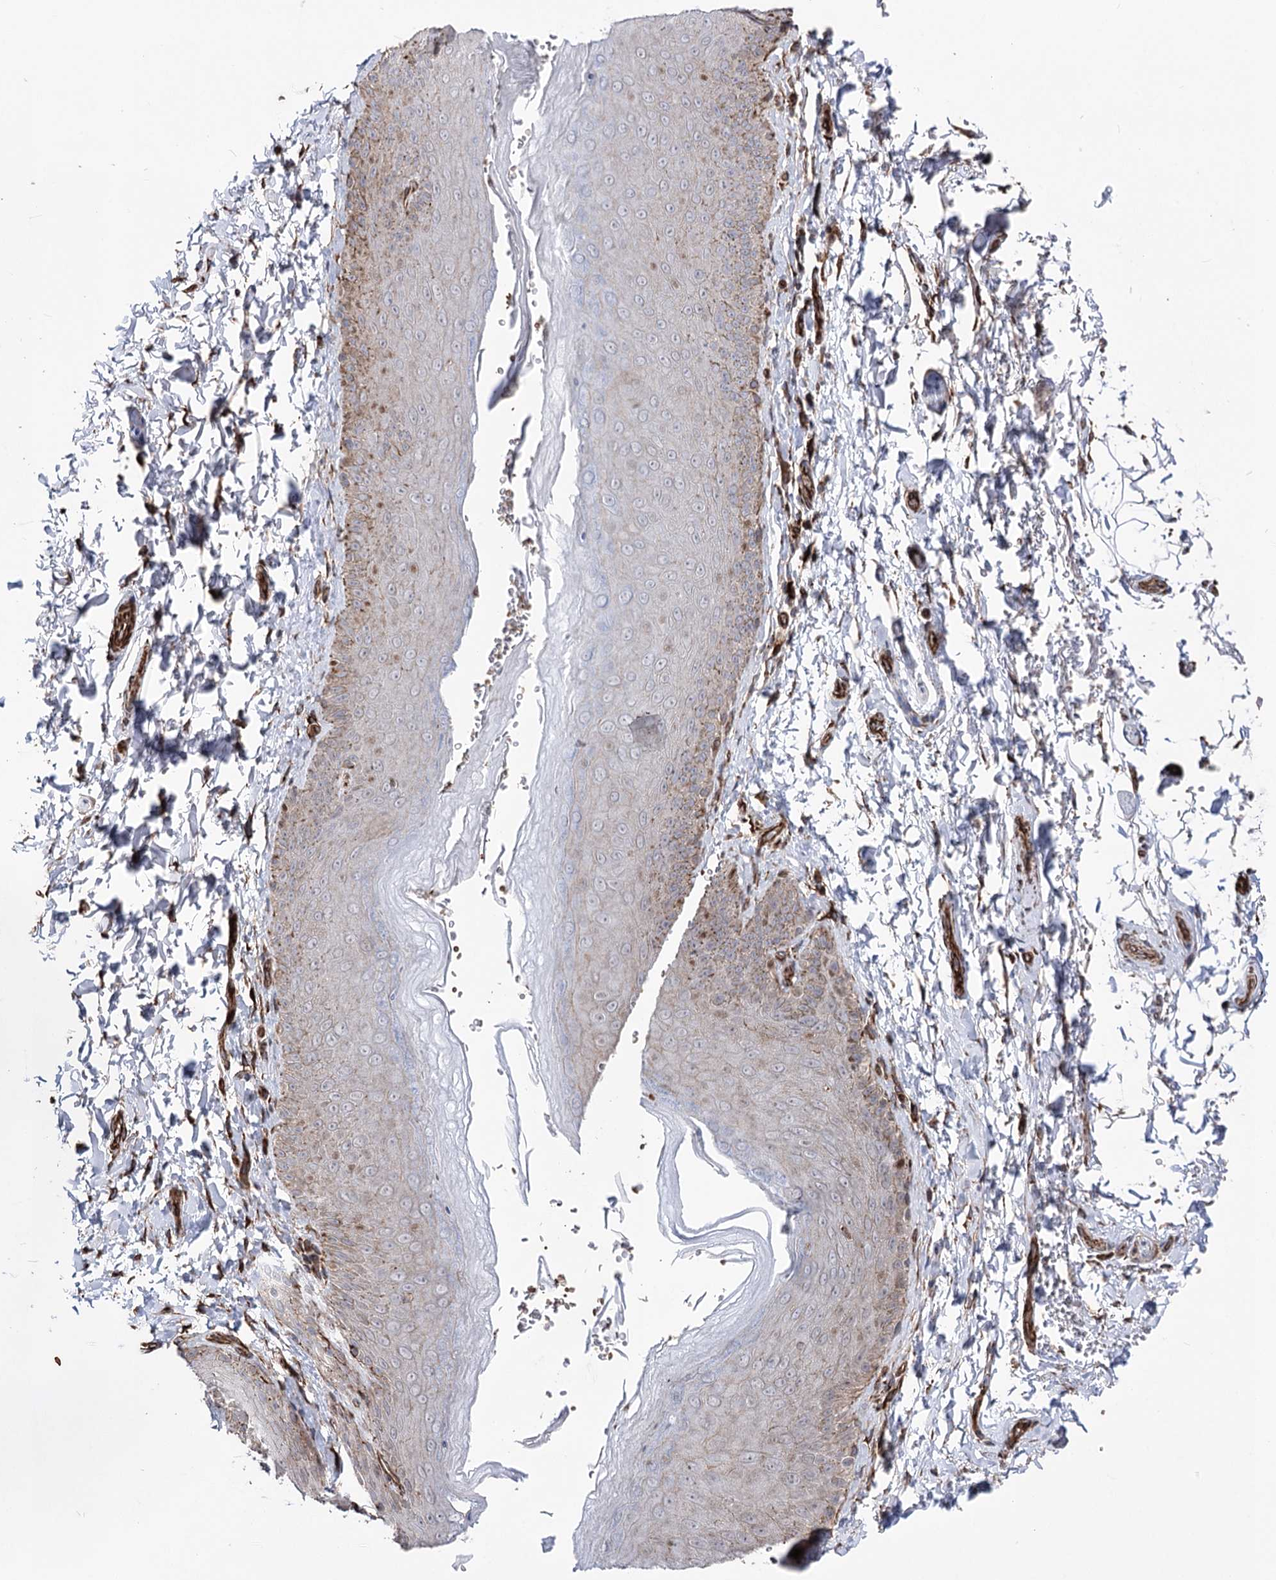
{"staining": {"intensity": "moderate", "quantity": "<25%", "location": "cytoplasmic/membranous,nuclear"}, "tissue": "skin", "cell_type": "Epidermal cells", "image_type": "normal", "snomed": [{"axis": "morphology", "description": "Normal tissue, NOS"}, {"axis": "topography", "description": "Anal"}], "caption": "Immunohistochemistry (IHC) photomicrograph of normal human skin stained for a protein (brown), which shows low levels of moderate cytoplasmic/membranous,nuclear expression in approximately <25% of epidermal cells.", "gene": "ARHGAP20", "patient": {"sex": "male", "age": 44}}